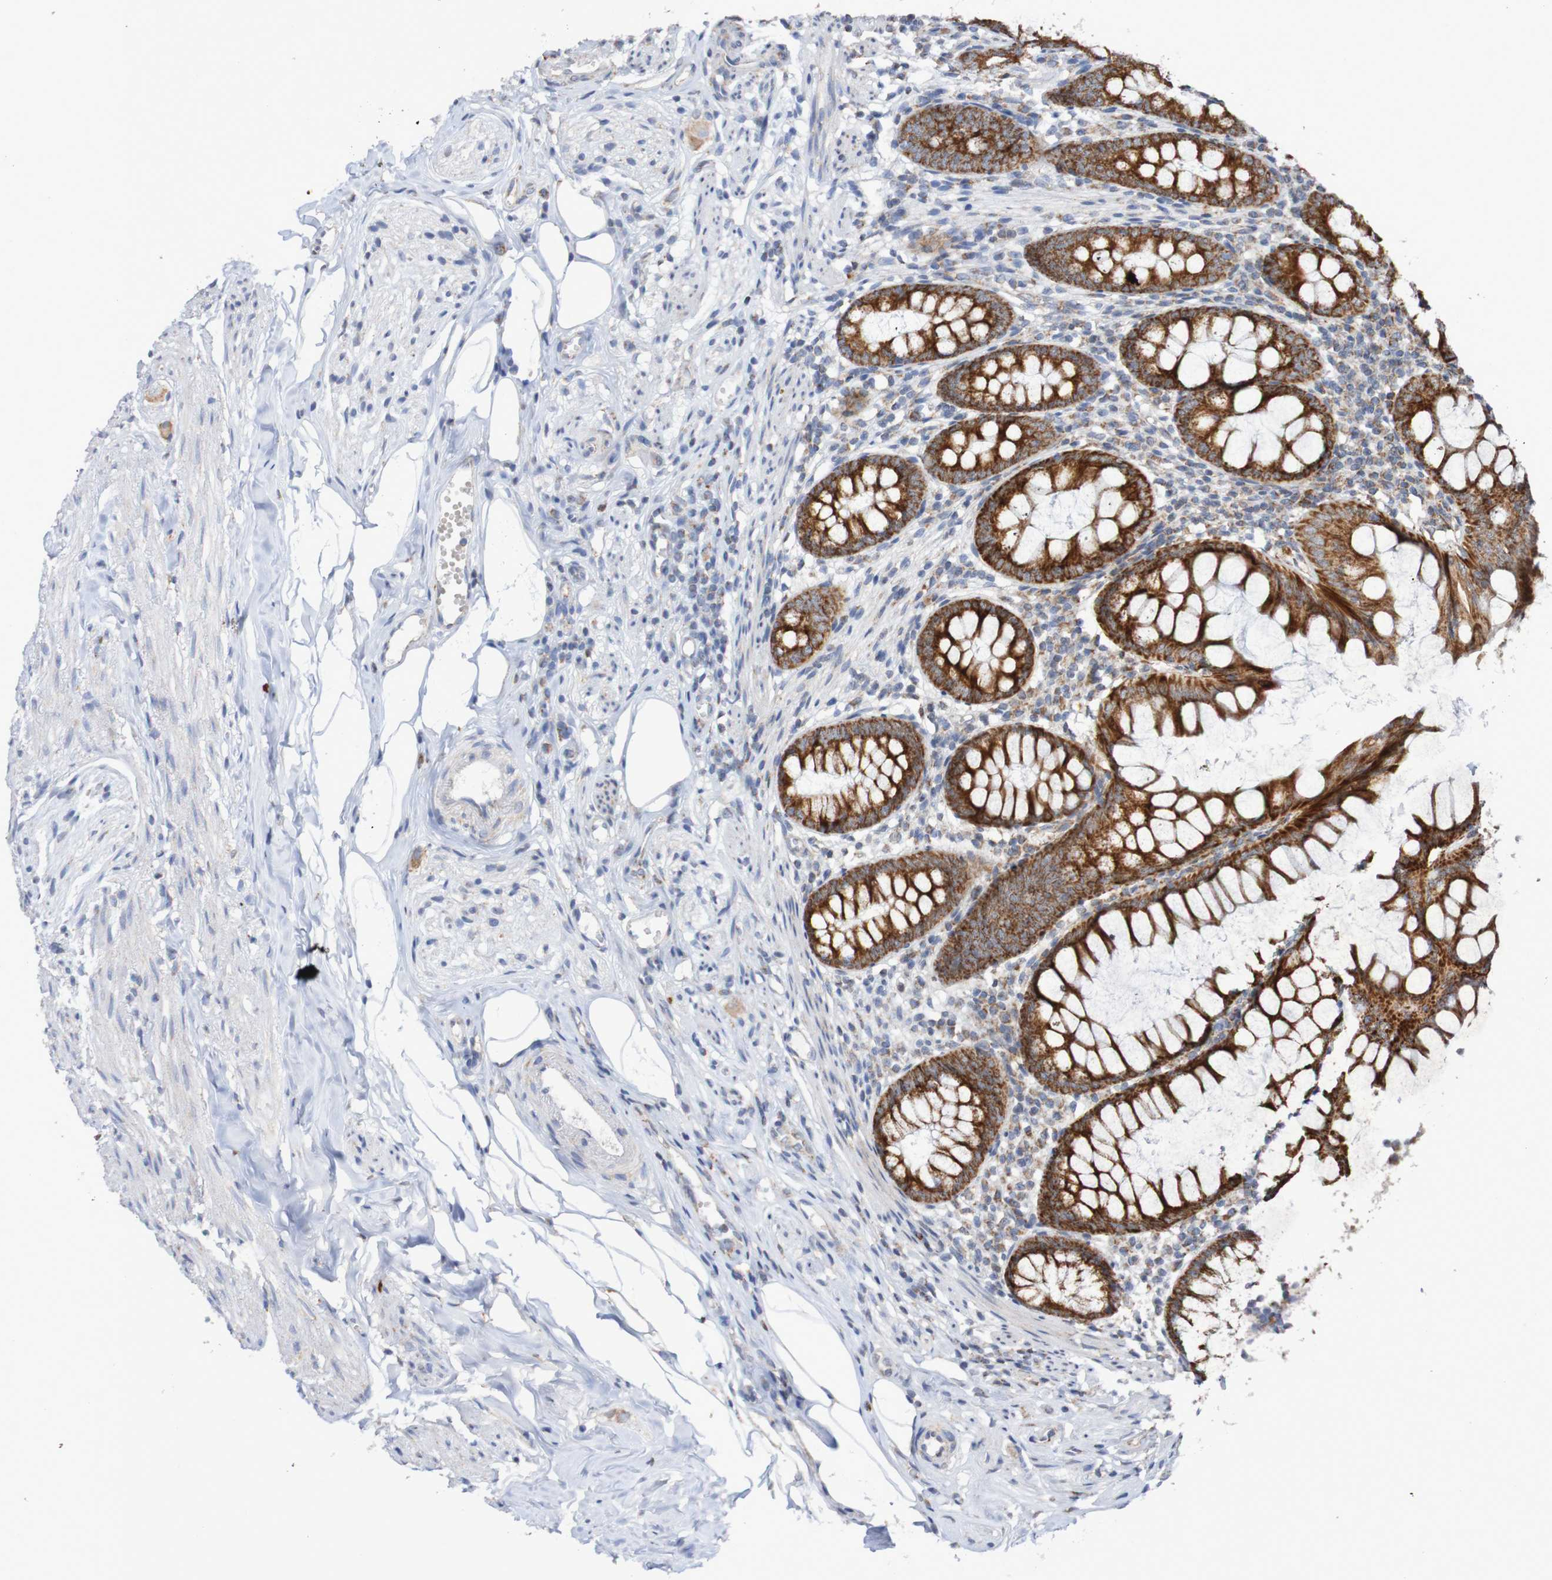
{"staining": {"intensity": "strong", "quantity": ">75%", "location": "cytoplasmic/membranous"}, "tissue": "appendix", "cell_type": "Glandular cells", "image_type": "normal", "snomed": [{"axis": "morphology", "description": "Normal tissue, NOS"}, {"axis": "topography", "description": "Appendix"}], "caption": "Appendix was stained to show a protein in brown. There is high levels of strong cytoplasmic/membranous positivity in about >75% of glandular cells. (DAB IHC with brightfield microscopy, high magnification).", "gene": "DVL1", "patient": {"sex": "female", "age": 77}}